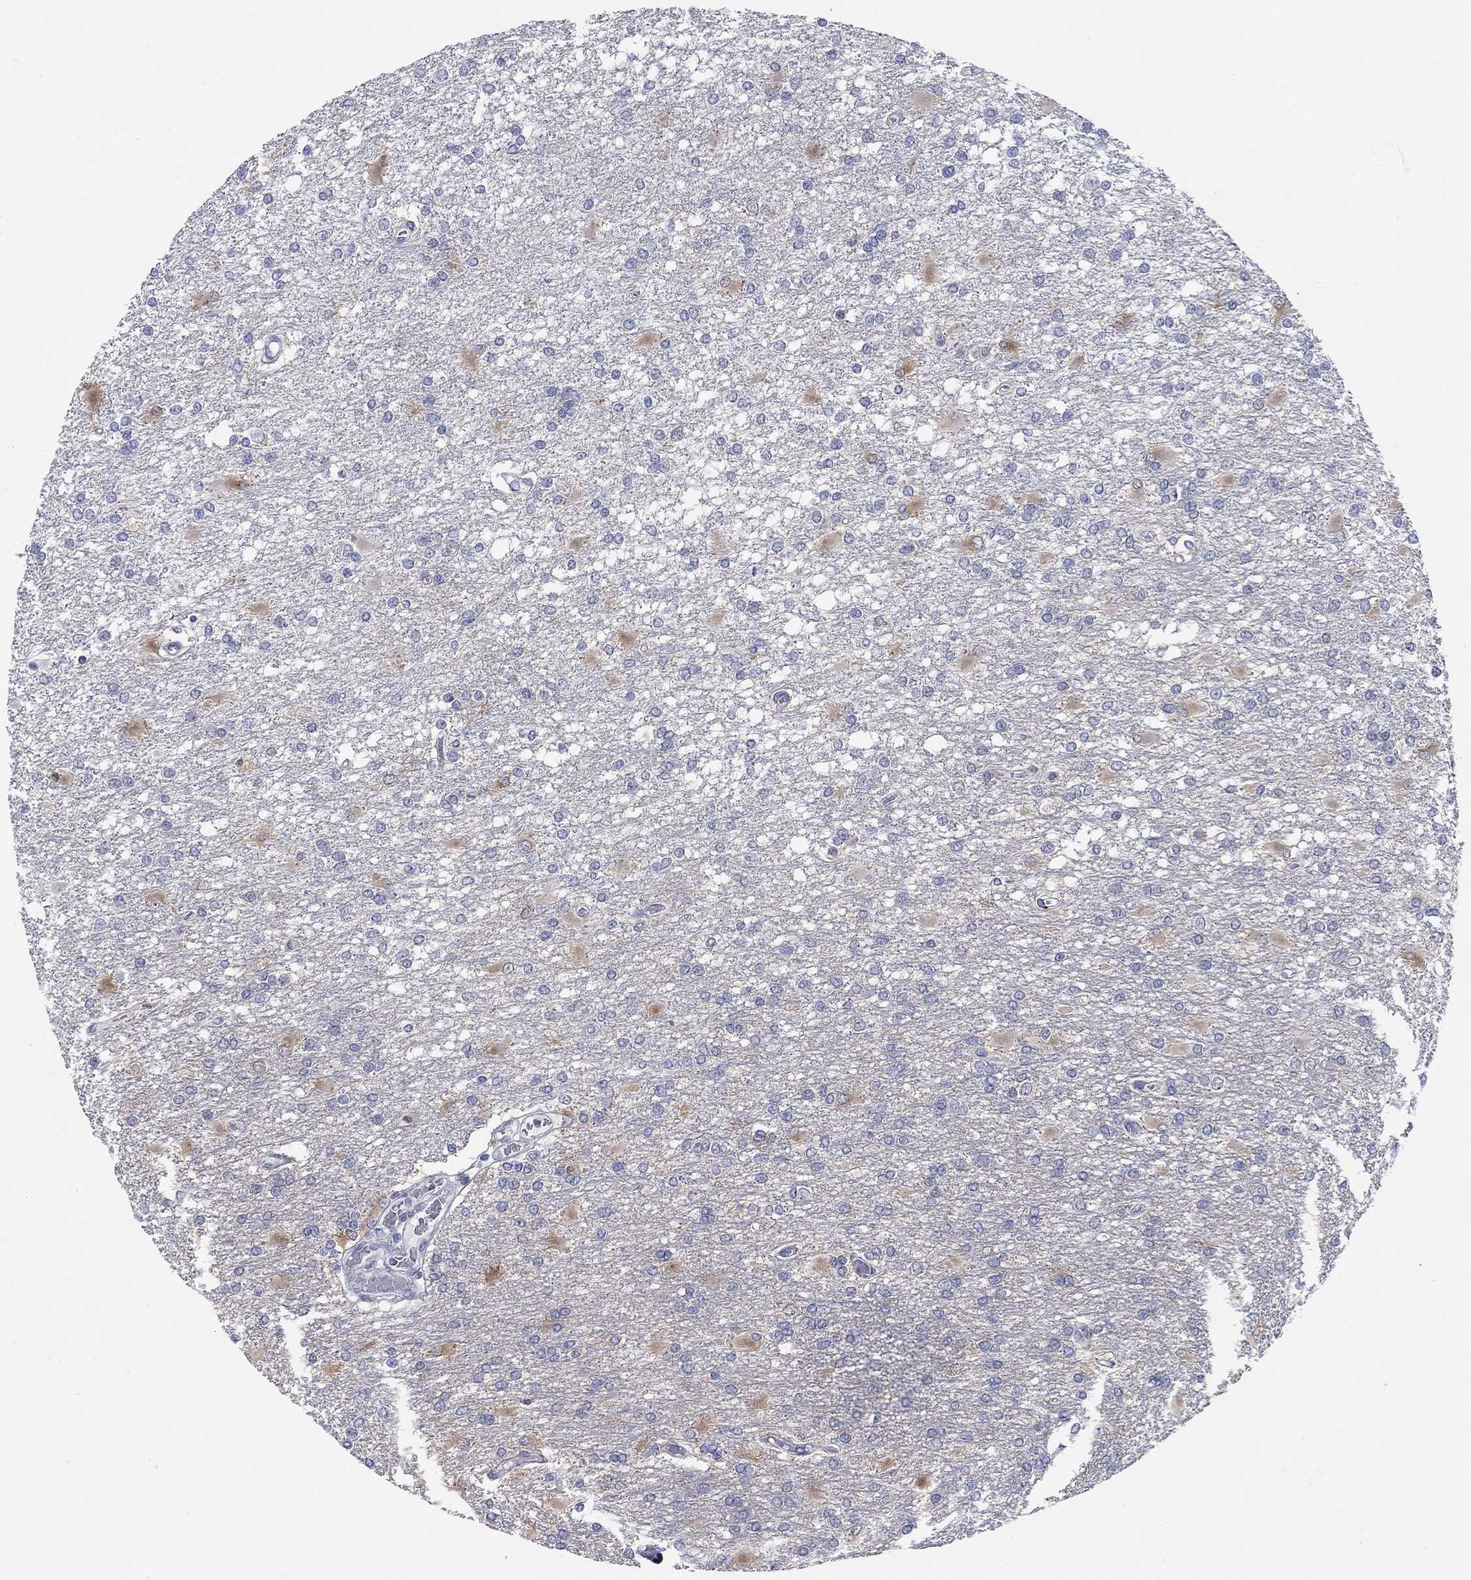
{"staining": {"intensity": "moderate", "quantity": "<25%", "location": "cytoplasmic/membranous"}, "tissue": "glioma", "cell_type": "Tumor cells", "image_type": "cancer", "snomed": [{"axis": "morphology", "description": "Glioma, malignant, High grade"}, {"axis": "topography", "description": "Cerebral cortex"}], "caption": "Tumor cells display low levels of moderate cytoplasmic/membranous expression in about <25% of cells in human malignant glioma (high-grade). (Brightfield microscopy of DAB IHC at high magnification).", "gene": "WASF3", "patient": {"sex": "male", "age": 79}}